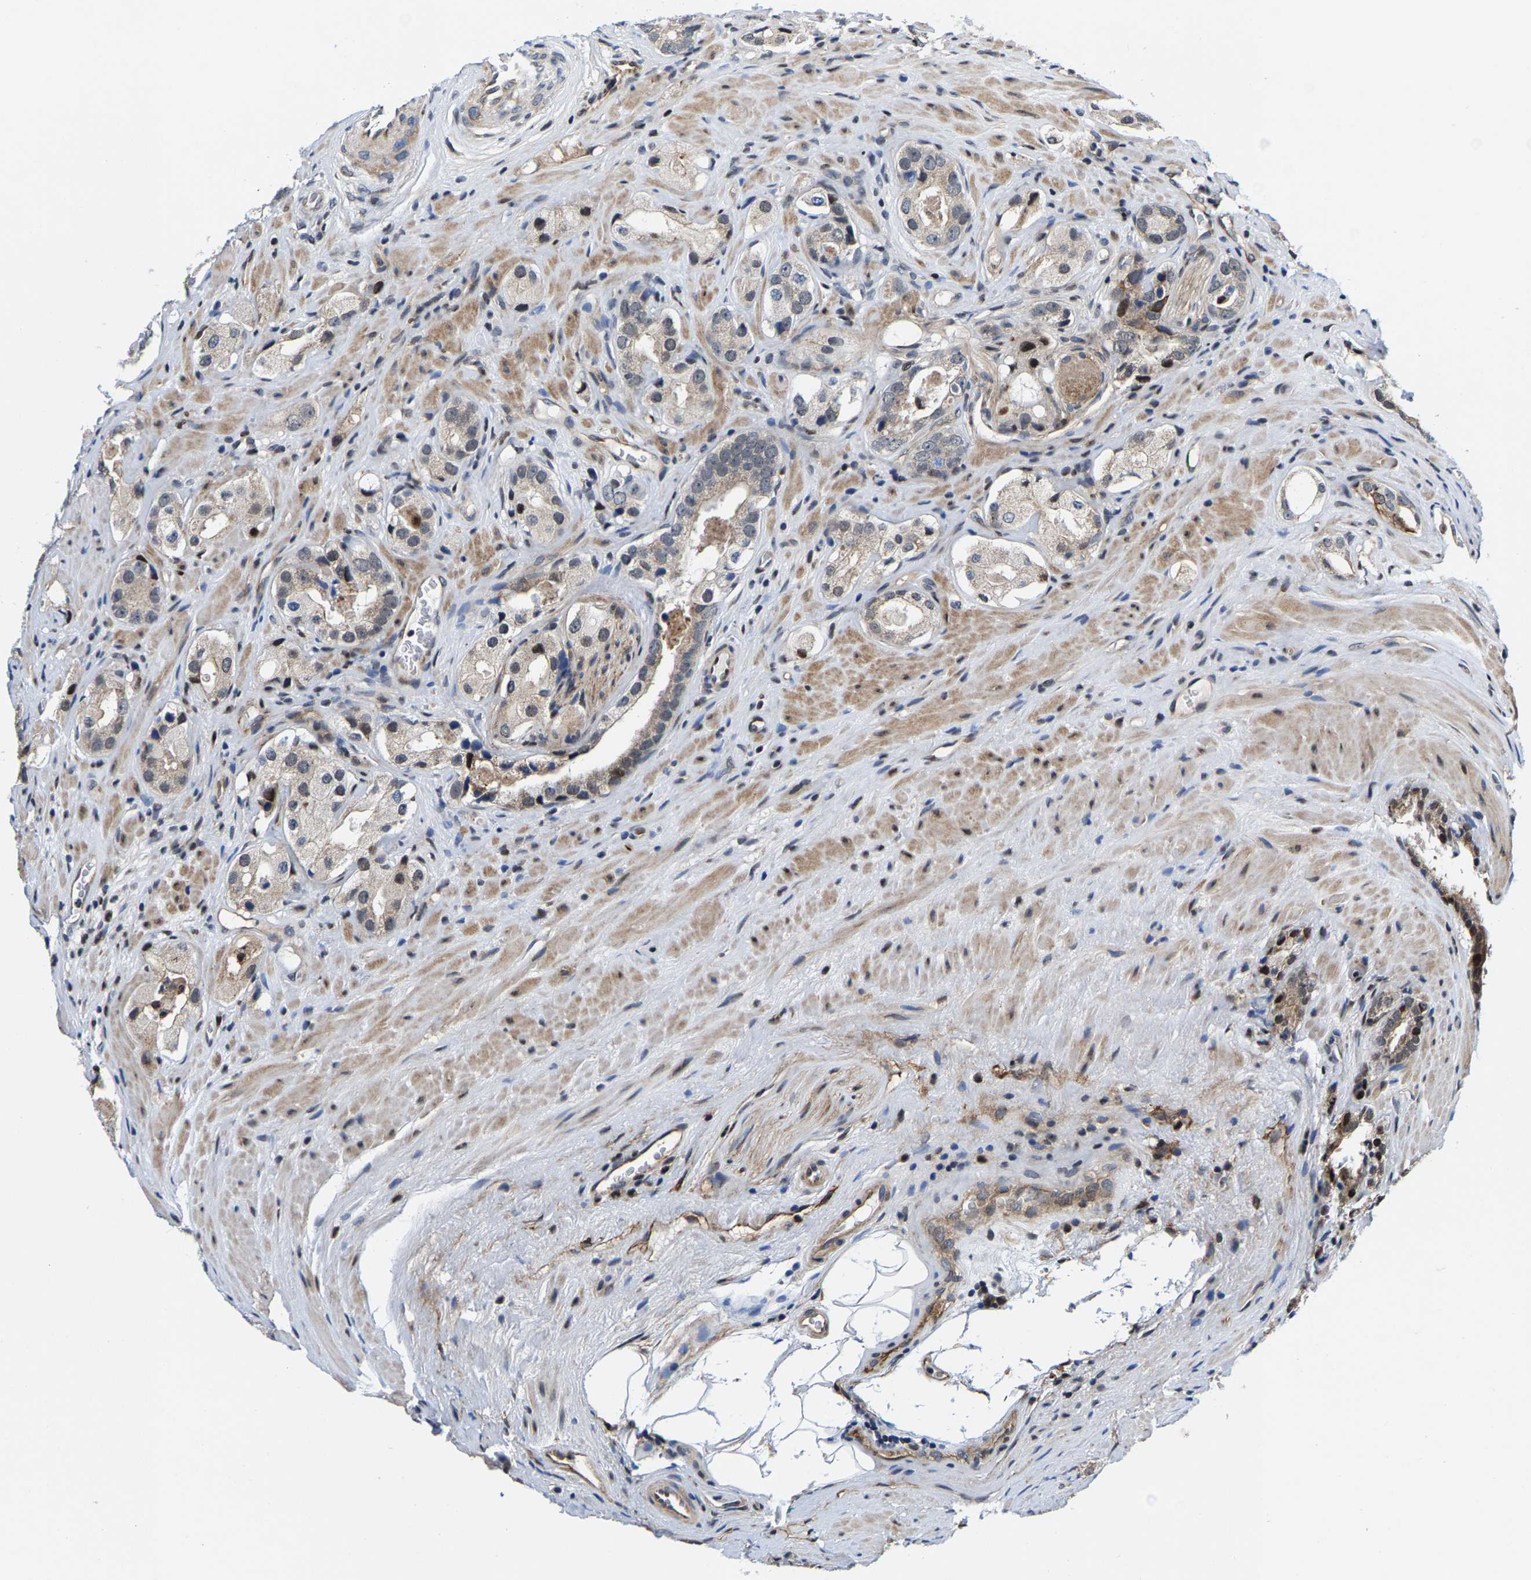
{"staining": {"intensity": "weak", "quantity": "25%-75%", "location": "cytoplasmic/membranous,nuclear"}, "tissue": "prostate cancer", "cell_type": "Tumor cells", "image_type": "cancer", "snomed": [{"axis": "morphology", "description": "Adenocarcinoma, High grade"}, {"axis": "topography", "description": "Prostate"}], "caption": "Prostate cancer (high-grade adenocarcinoma) was stained to show a protein in brown. There is low levels of weak cytoplasmic/membranous and nuclear positivity in about 25%-75% of tumor cells.", "gene": "GTPBP10", "patient": {"sex": "male", "age": 63}}